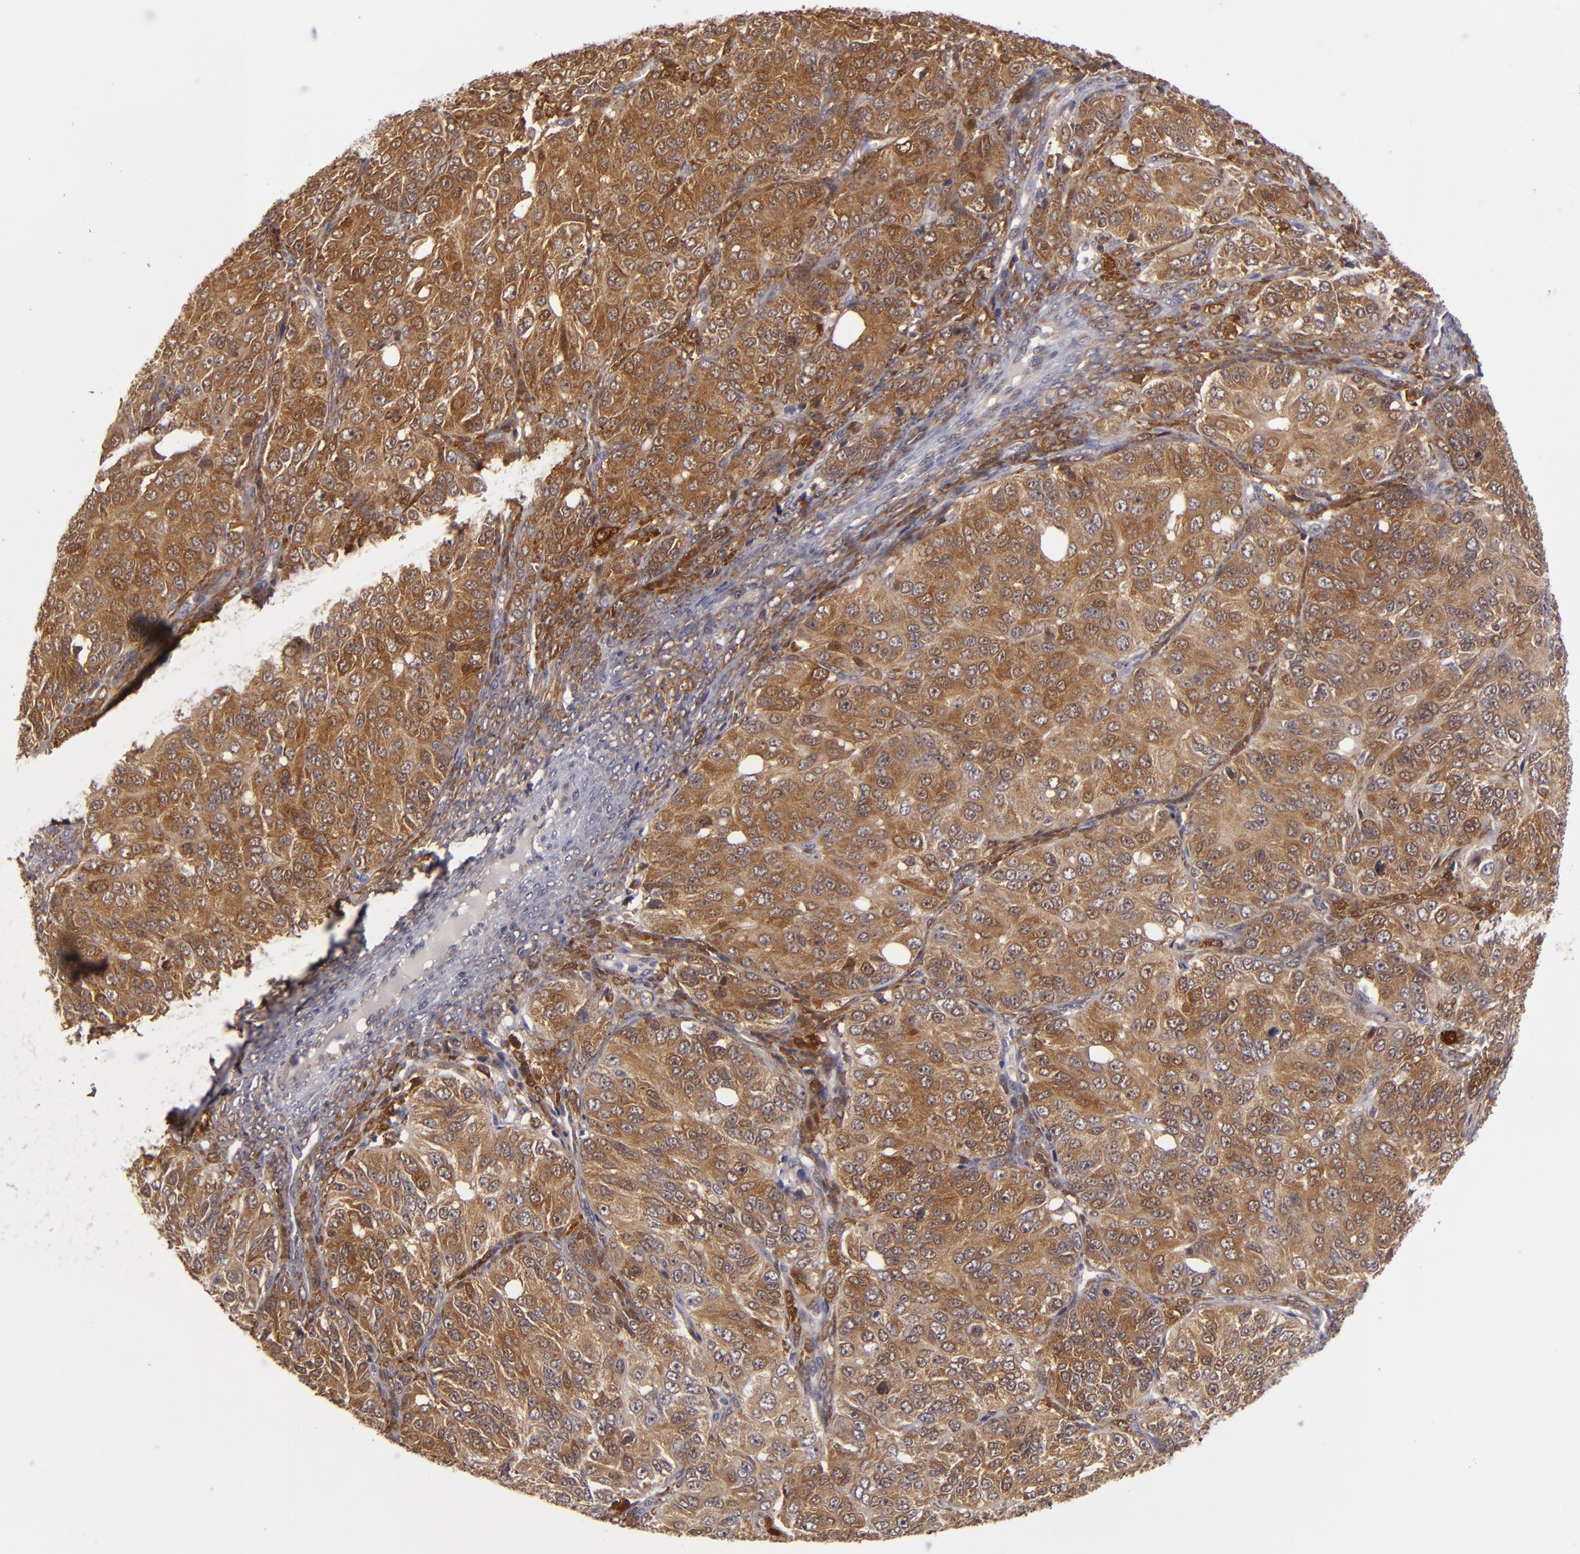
{"staining": {"intensity": "strong", "quantity": ">75%", "location": "cytoplasmic/membranous"}, "tissue": "ovarian cancer", "cell_type": "Tumor cells", "image_type": "cancer", "snomed": [{"axis": "morphology", "description": "Carcinoma, endometroid"}, {"axis": "topography", "description": "Ovary"}], "caption": "Brown immunohistochemical staining in ovarian cancer (endometroid carcinoma) shows strong cytoplasmic/membranous expression in approximately >75% of tumor cells. Using DAB (brown) and hematoxylin (blue) stains, captured at high magnification using brightfield microscopy.", "gene": "SH2D4A", "patient": {"sex": "female", "age": 51}}